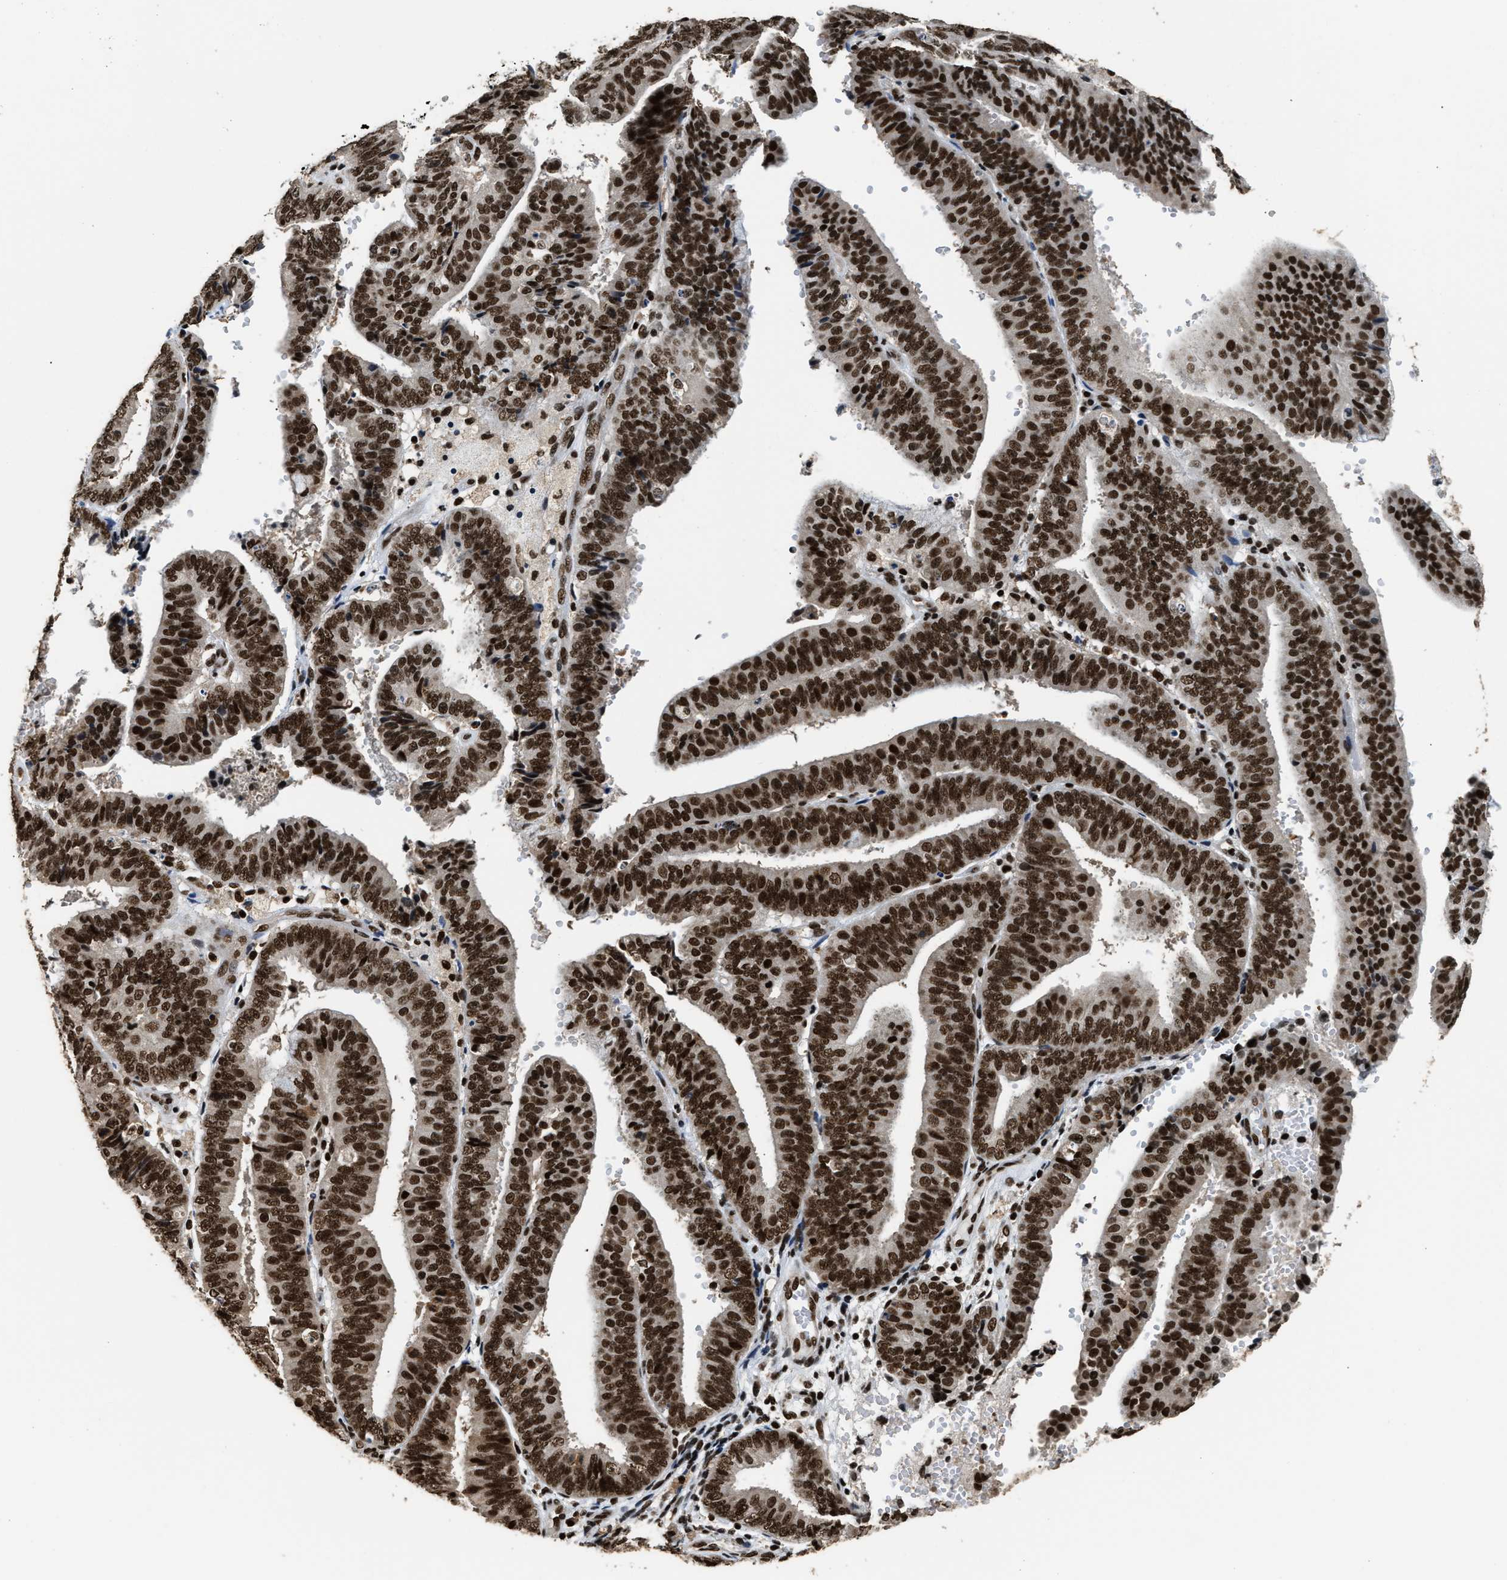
{"staining": {"intensity": "strong", "quantity": ">75%", "location": "nuclear"}, "tissue": "endometrial cancer", "cell_type": "Tumor cells", "image_type": "cancer", "snomed": [{"axis": "morphology", "description": "Adenocarcinoma, NOS"}, {"axis": "topography", "description": "Endometrium"}], "caption": "A micrograph of endometrial cancer (adenocarcinoma) stained for a protein demonstrates strong nuclear brown staining in tumor cells. (IHC, brightfield microscopy, high magnification).", "gene": "RAD21", "patient": {"sex": "female", "age": 63}}